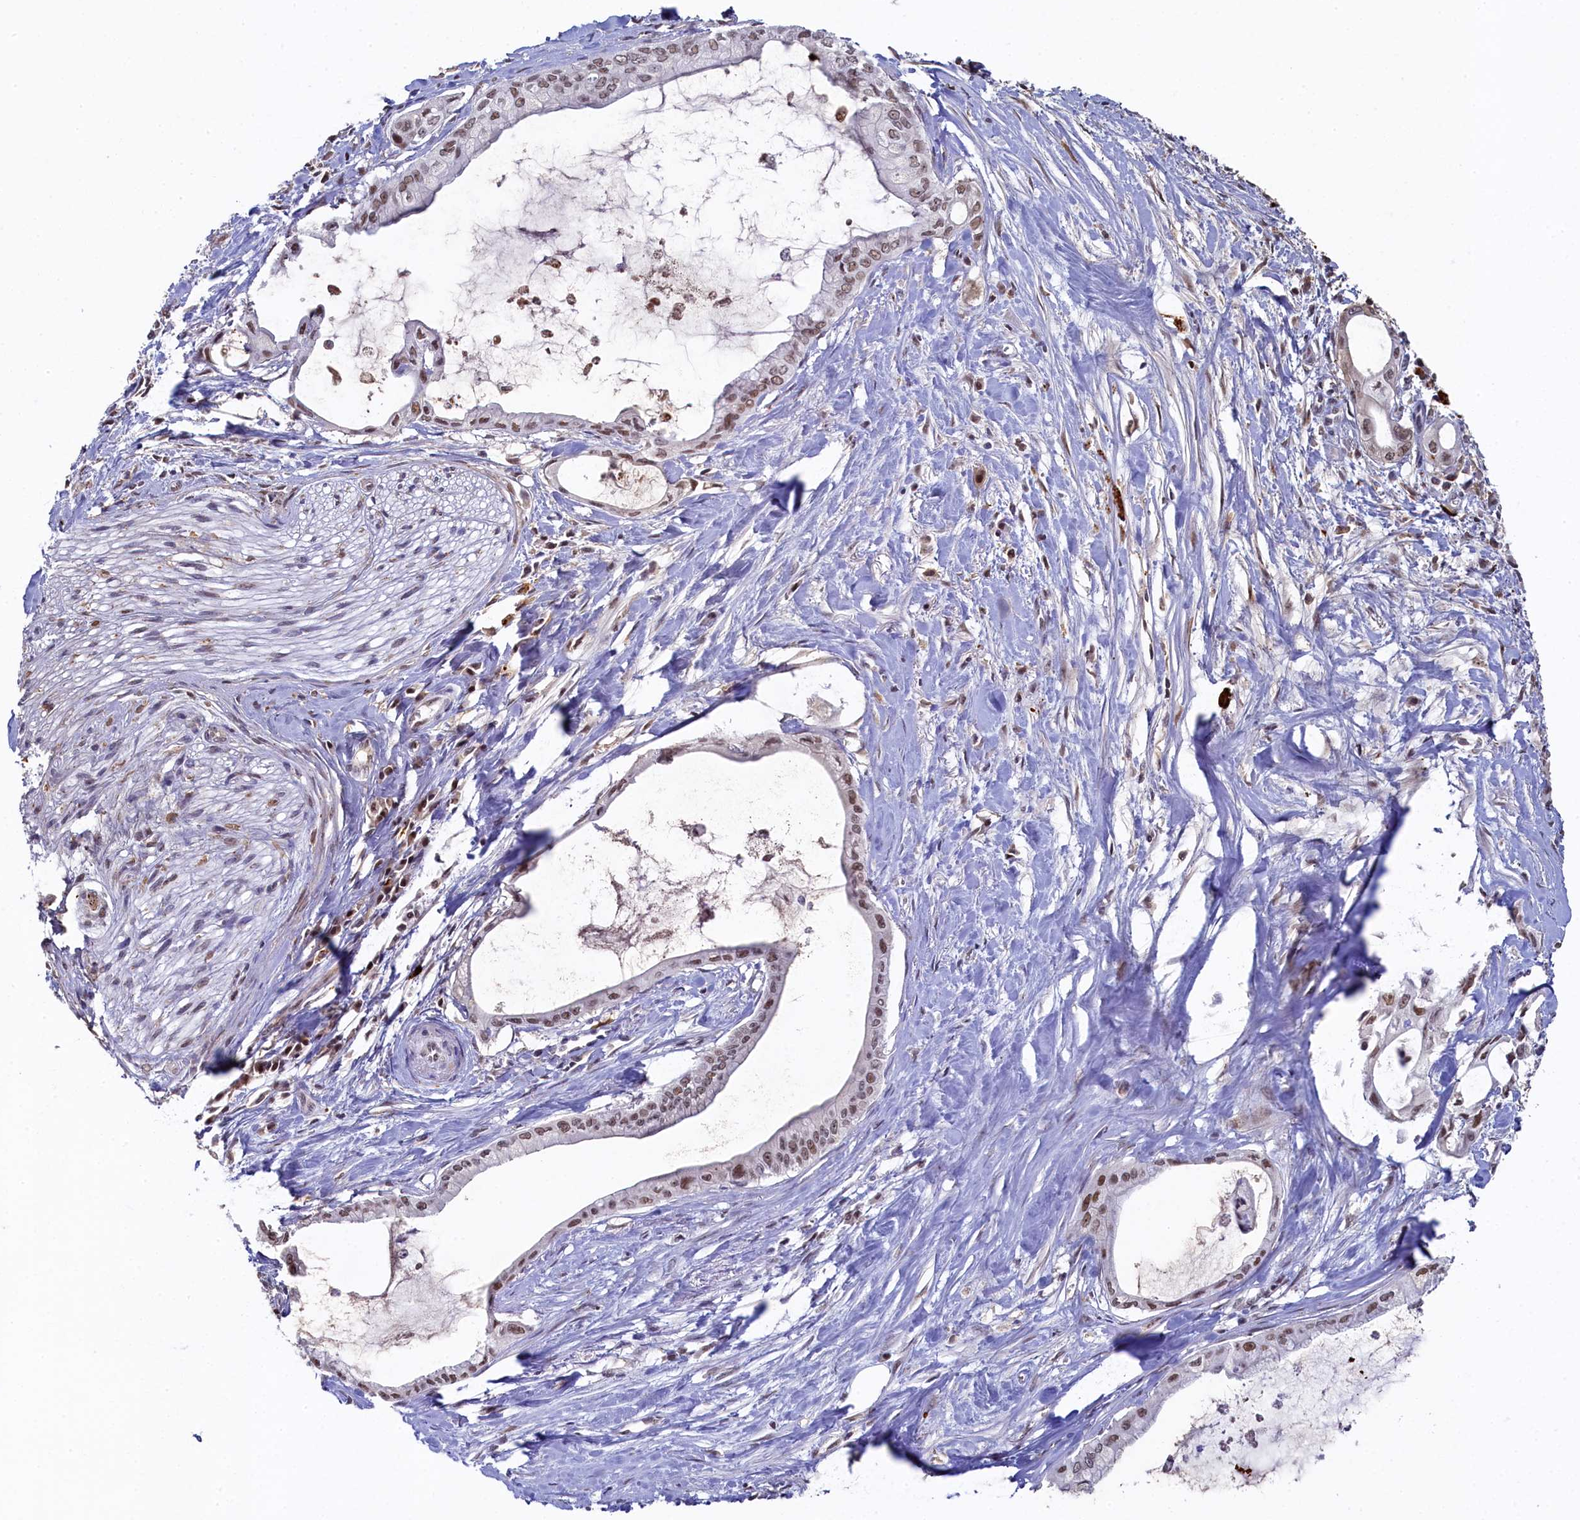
{"staining": {"intensity": "moderate", "quantity": ">75%", "location": "nuclear"}, "tissue": "pancreatic cancer", "cell_type": "Tumor cells", "image_type": "cancer", "snomed": [{"axis": "morphology", "description": "Adenocarcinoma, NOS"}, {"axis": "topography", "description": "Pancreas"}], "caption": "Moderate nuclear staining is identified in approximately >75% of tumor cells in pancreatic cancer (adenocarcinoma).", "gene": "INTS14", "patient": {"sex": "male", "age": 72}}